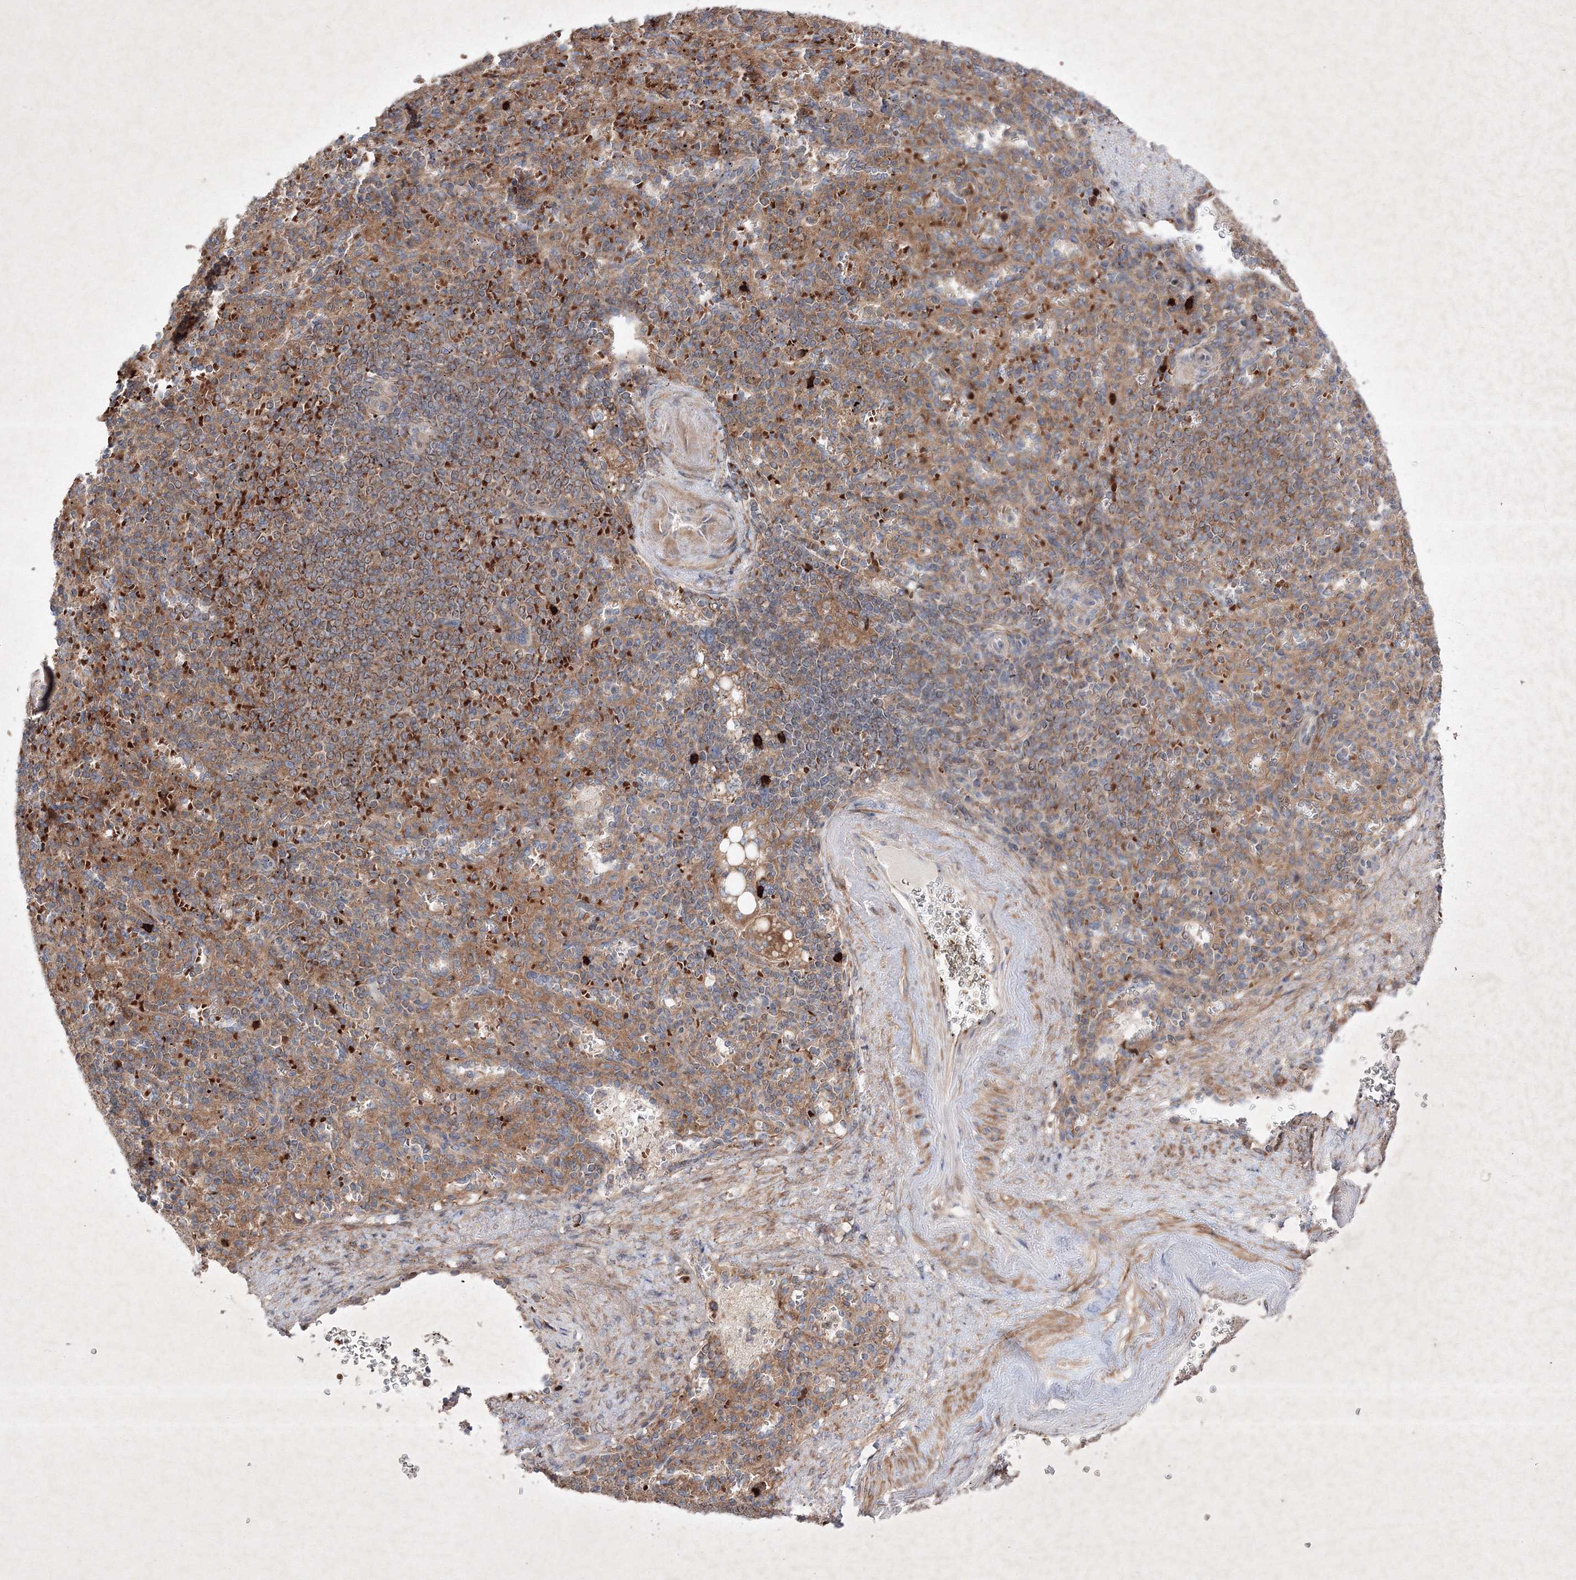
{"staining": {"intensity": "moderate", "quantity": "25%-75%", "location": "cytoplasmic/membranous"}, "tissue": "spleen", "cell_type": "Cells in red pulp", "image_type": "normal", "snomed": [{"axis": "morphology", "description": "Normal tissue, NOS"}, {"axis": "topography", "description": "Spleen"}], "caption": "Spleen stained for a protein (brown) demonstrates moderate cytoplasmic/membranous positive staining in about 25%-75% of cells in red pulp.", "gene": "OPA1", "patient": {"sex": "female", "age": 74}}